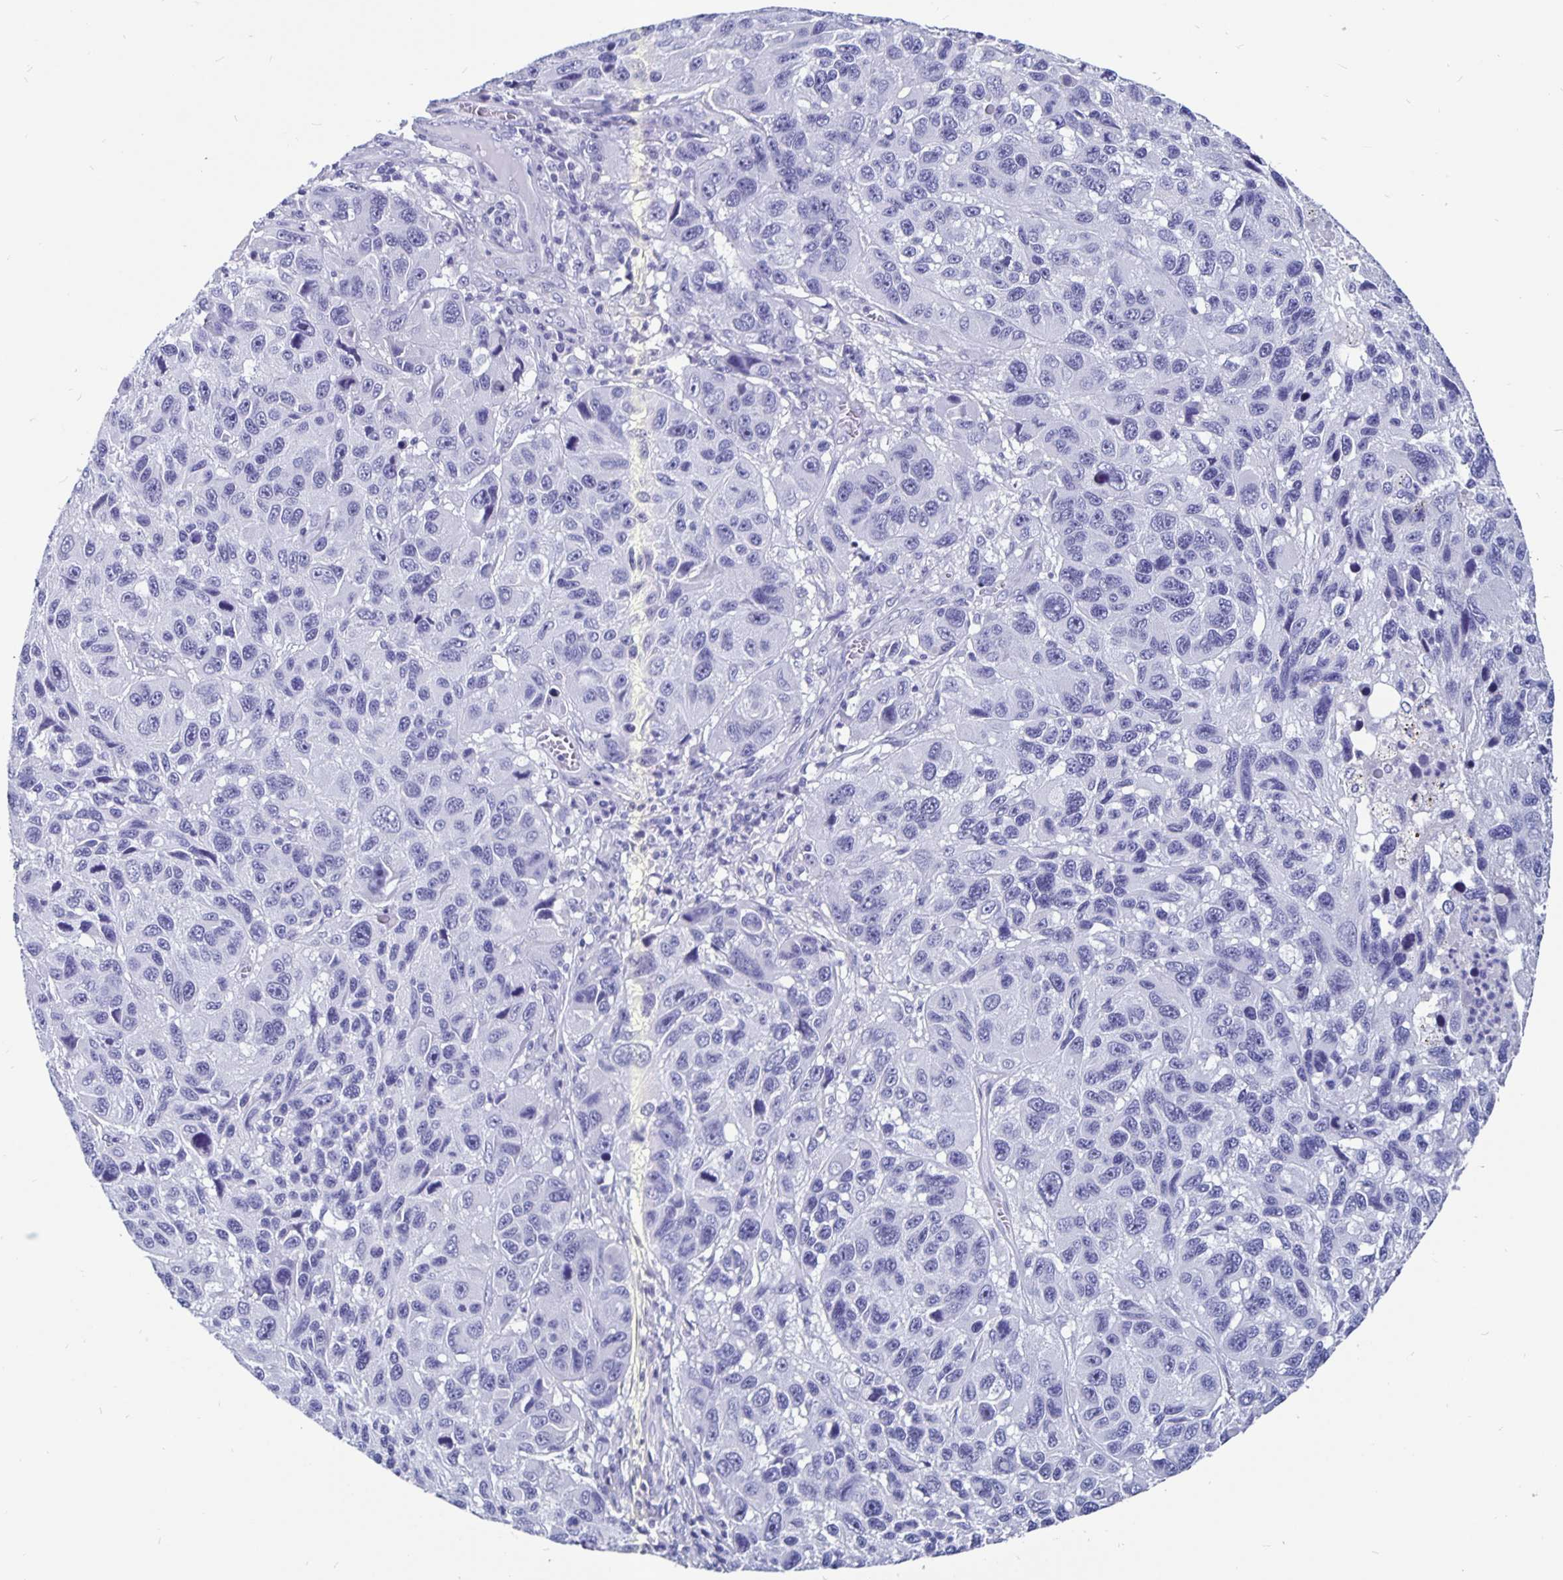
{"staining": {"intensity": "negative", "quantity": "none", "location": "none"}, "tissue": "melanoma", "cell_type": "Tumor cells", "image_type": "cancer", "snomed": [{"axis": "morphology", "description": "Malignant melanoma, NOS"}, {"axis": "topography", "description": "Skin"}], "caption": "This is an immunohistochemistry photomicrograph of human melanoma. There is no staining in tumor cells.", "gene": "ODF3B", "patient": {"sex": "male", "age": 53}}